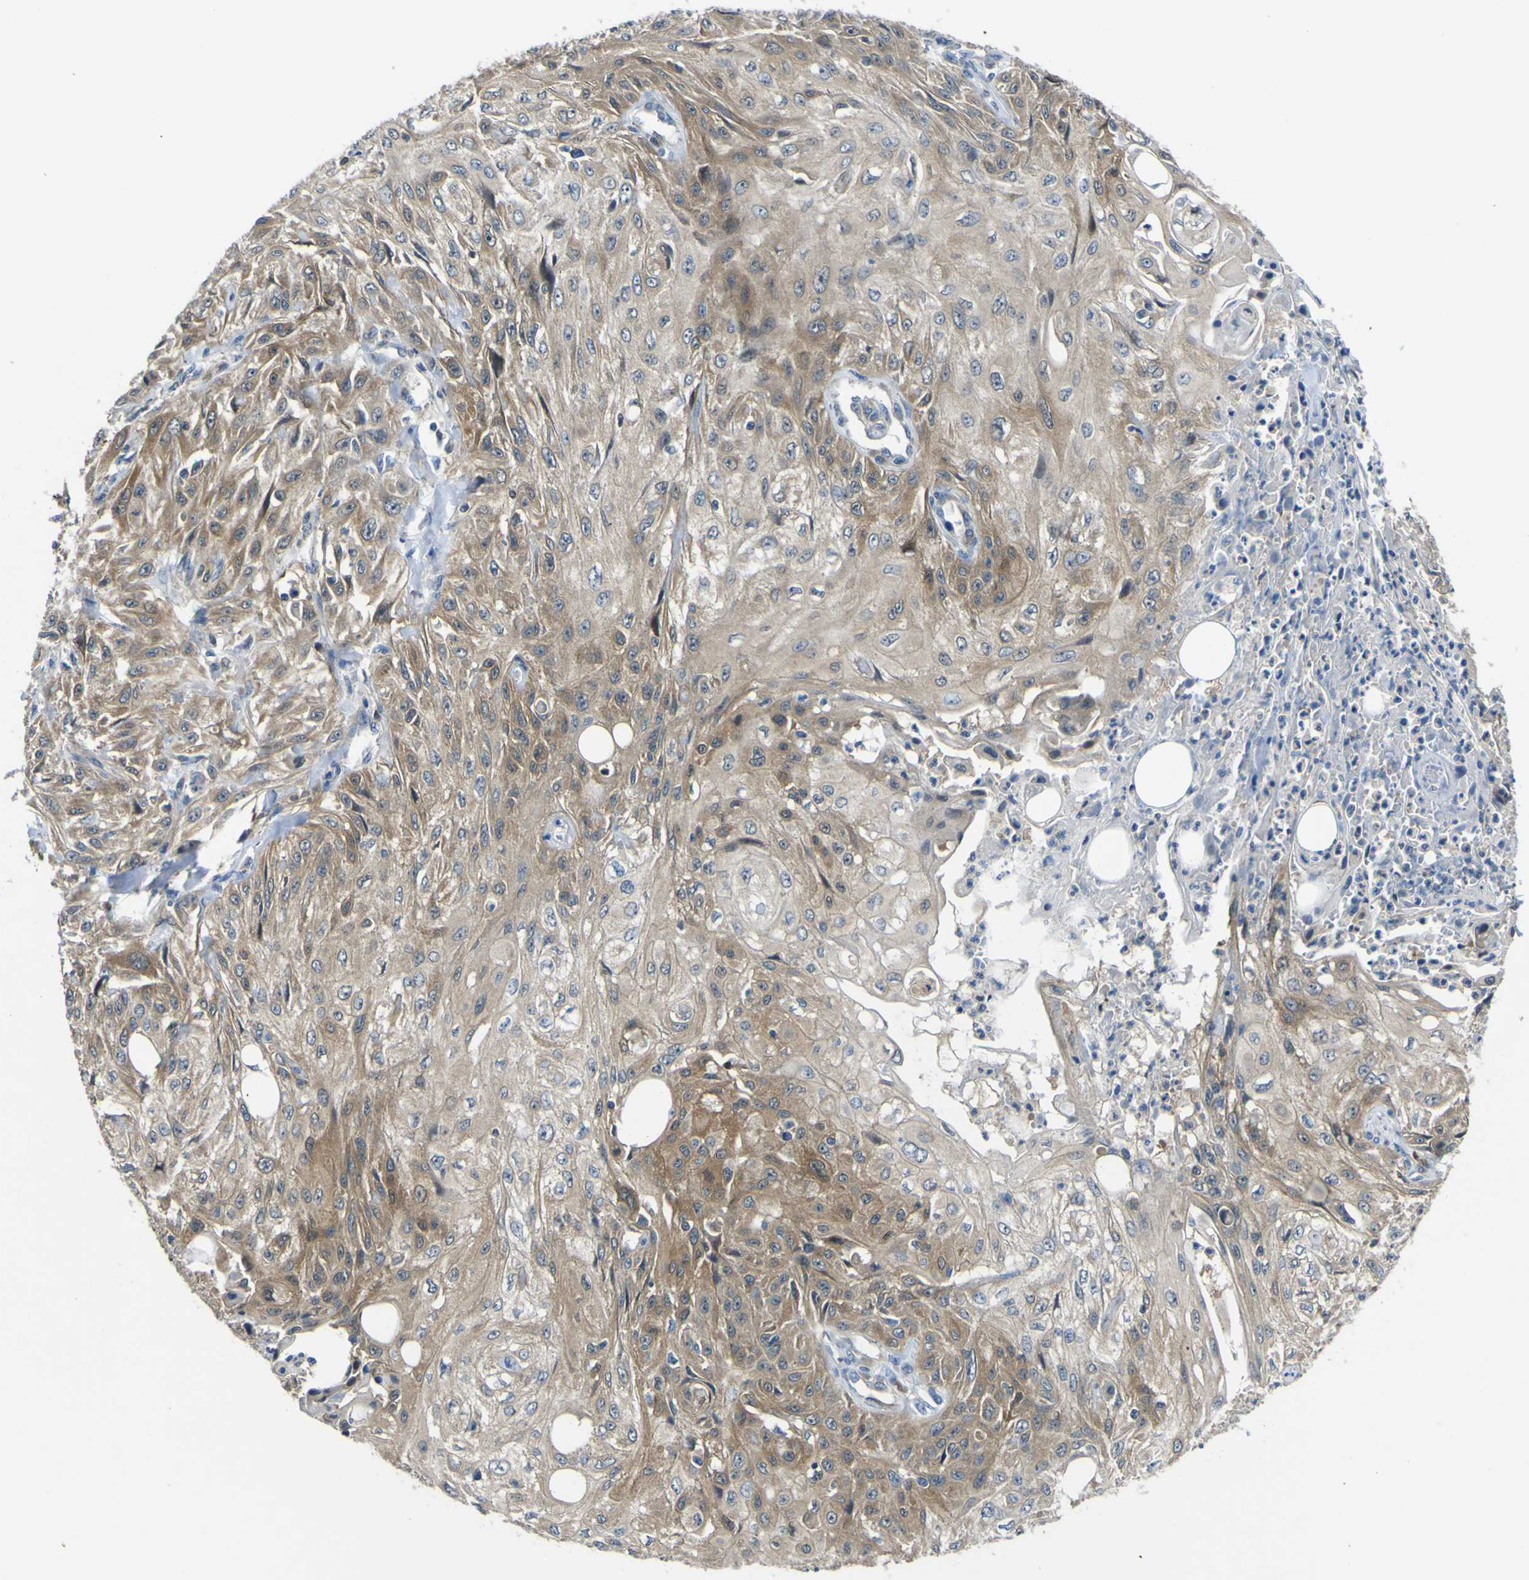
{"staining": {"intensity": "moderate", "quantity": "25%-75%", "location": "cytoplasmic/membranous"}, "tissue": "skin cancer", "cell_type": "Tumor cells", "image_type": "cancer", "snomed": [{"axis": "morphology", "description": "Squamous cell carcinoma, NOS"}, {"axis": "topography", "description": "Skin"}], "caption": "Skin squamous cell carcinoma tissue shows moderate cytoplasmic/membranous positivity in about 25%-75% of tumor cells (DAB (3,3'-diaminobenzidine) IHC, brown staining for protein, blue staining for nuclei).", "gene": "EML2", "patient": {"sex": "male", "age": 75}}